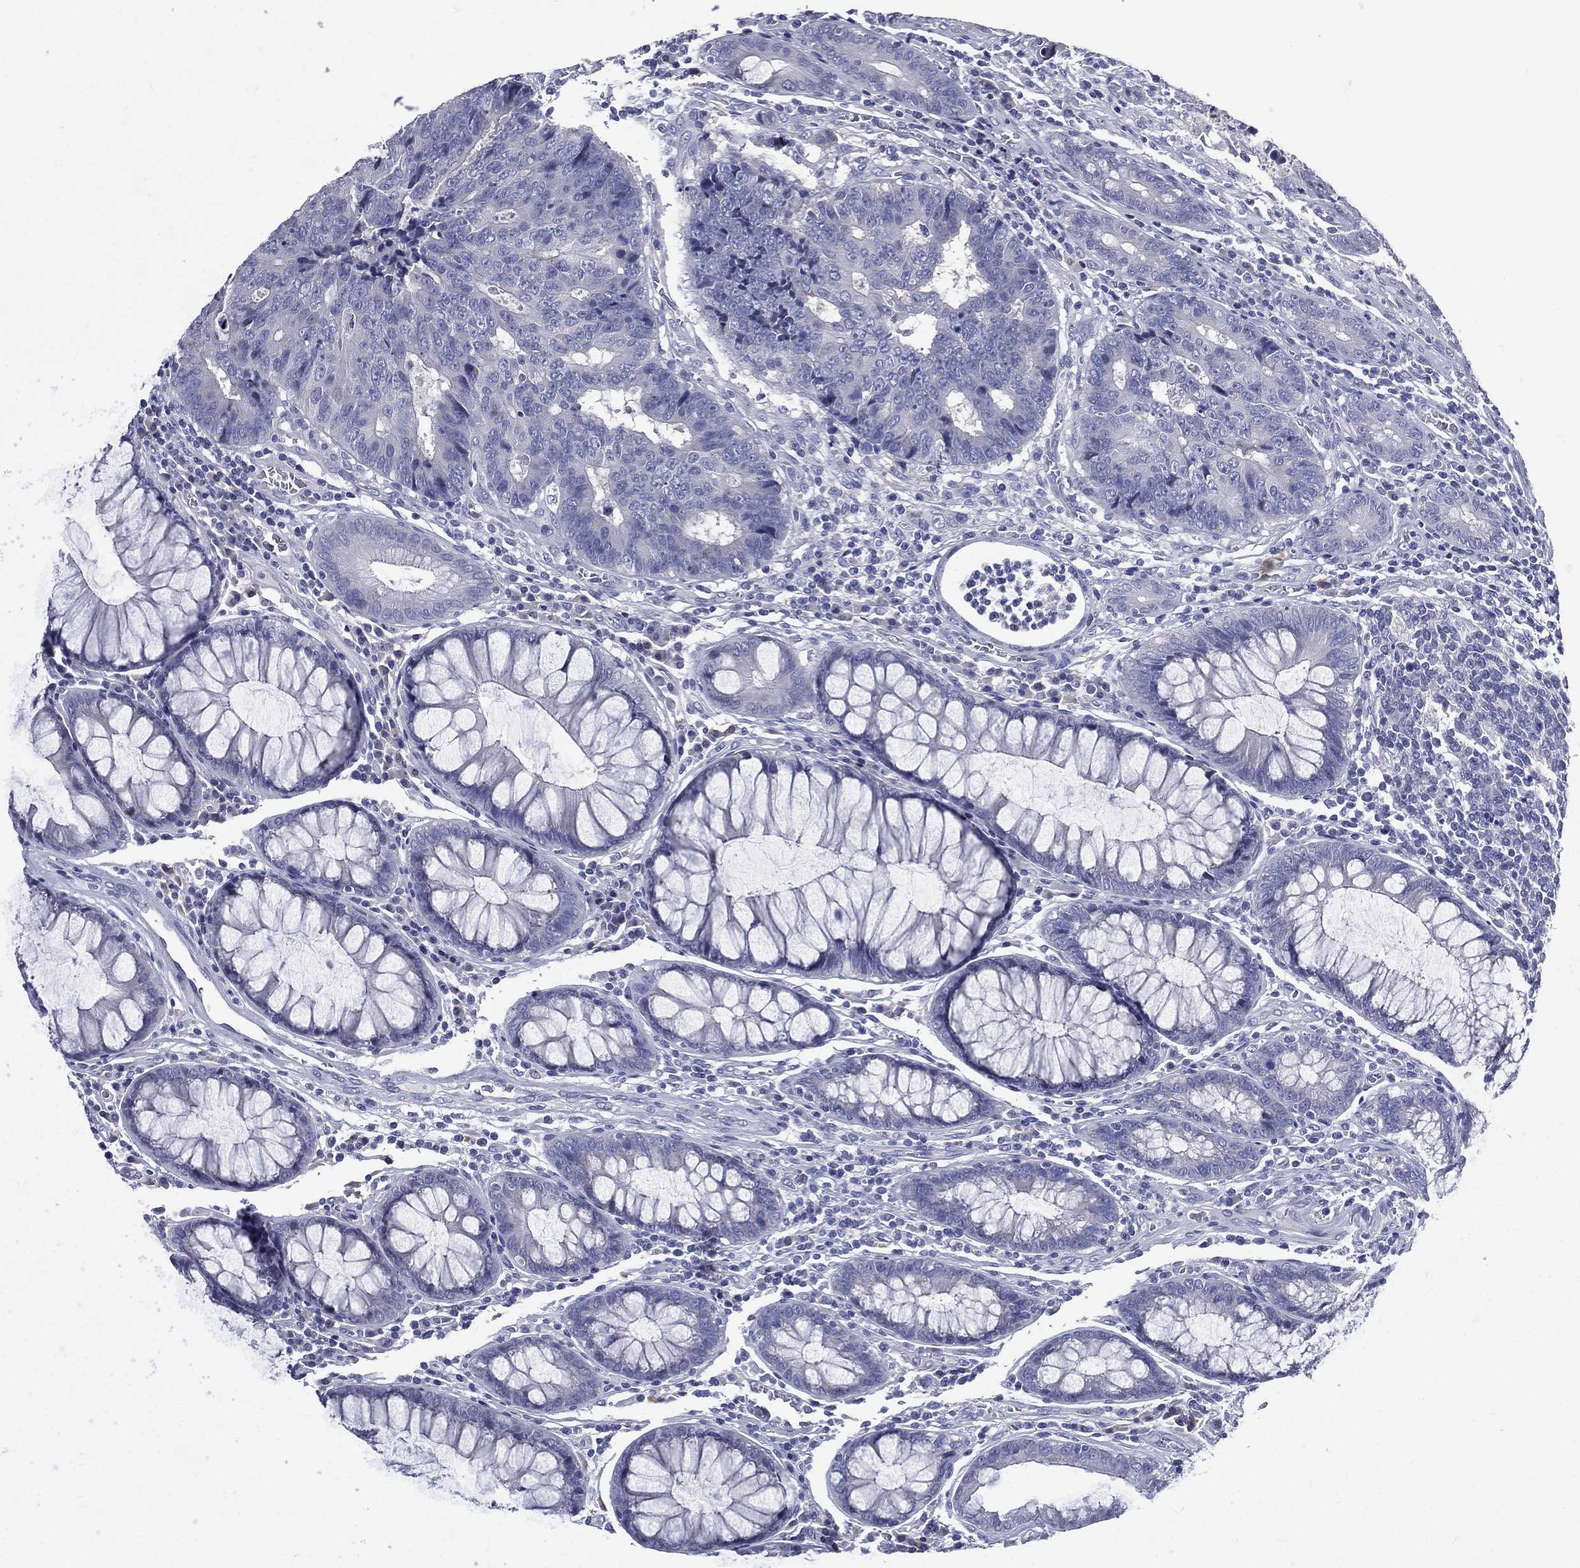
{"staining": {"intensity": "negative", "quantity": "none", "location": "none"}, "tissue": "colorectal cancer", "cell_type": "Tumor cells", "image_type": "cancer", "snomed": [{"axis": "morphology", "description": "Adenocarcinoma, NOS"}, {"axis": "topography", "description": "Colon"}], "caption": "Image shows no protein expression in tumor cells of adenocarcinoma (colorectal) tissue.", "gene": "TGM1", "patient": {"sex": "female", "age": 48}}